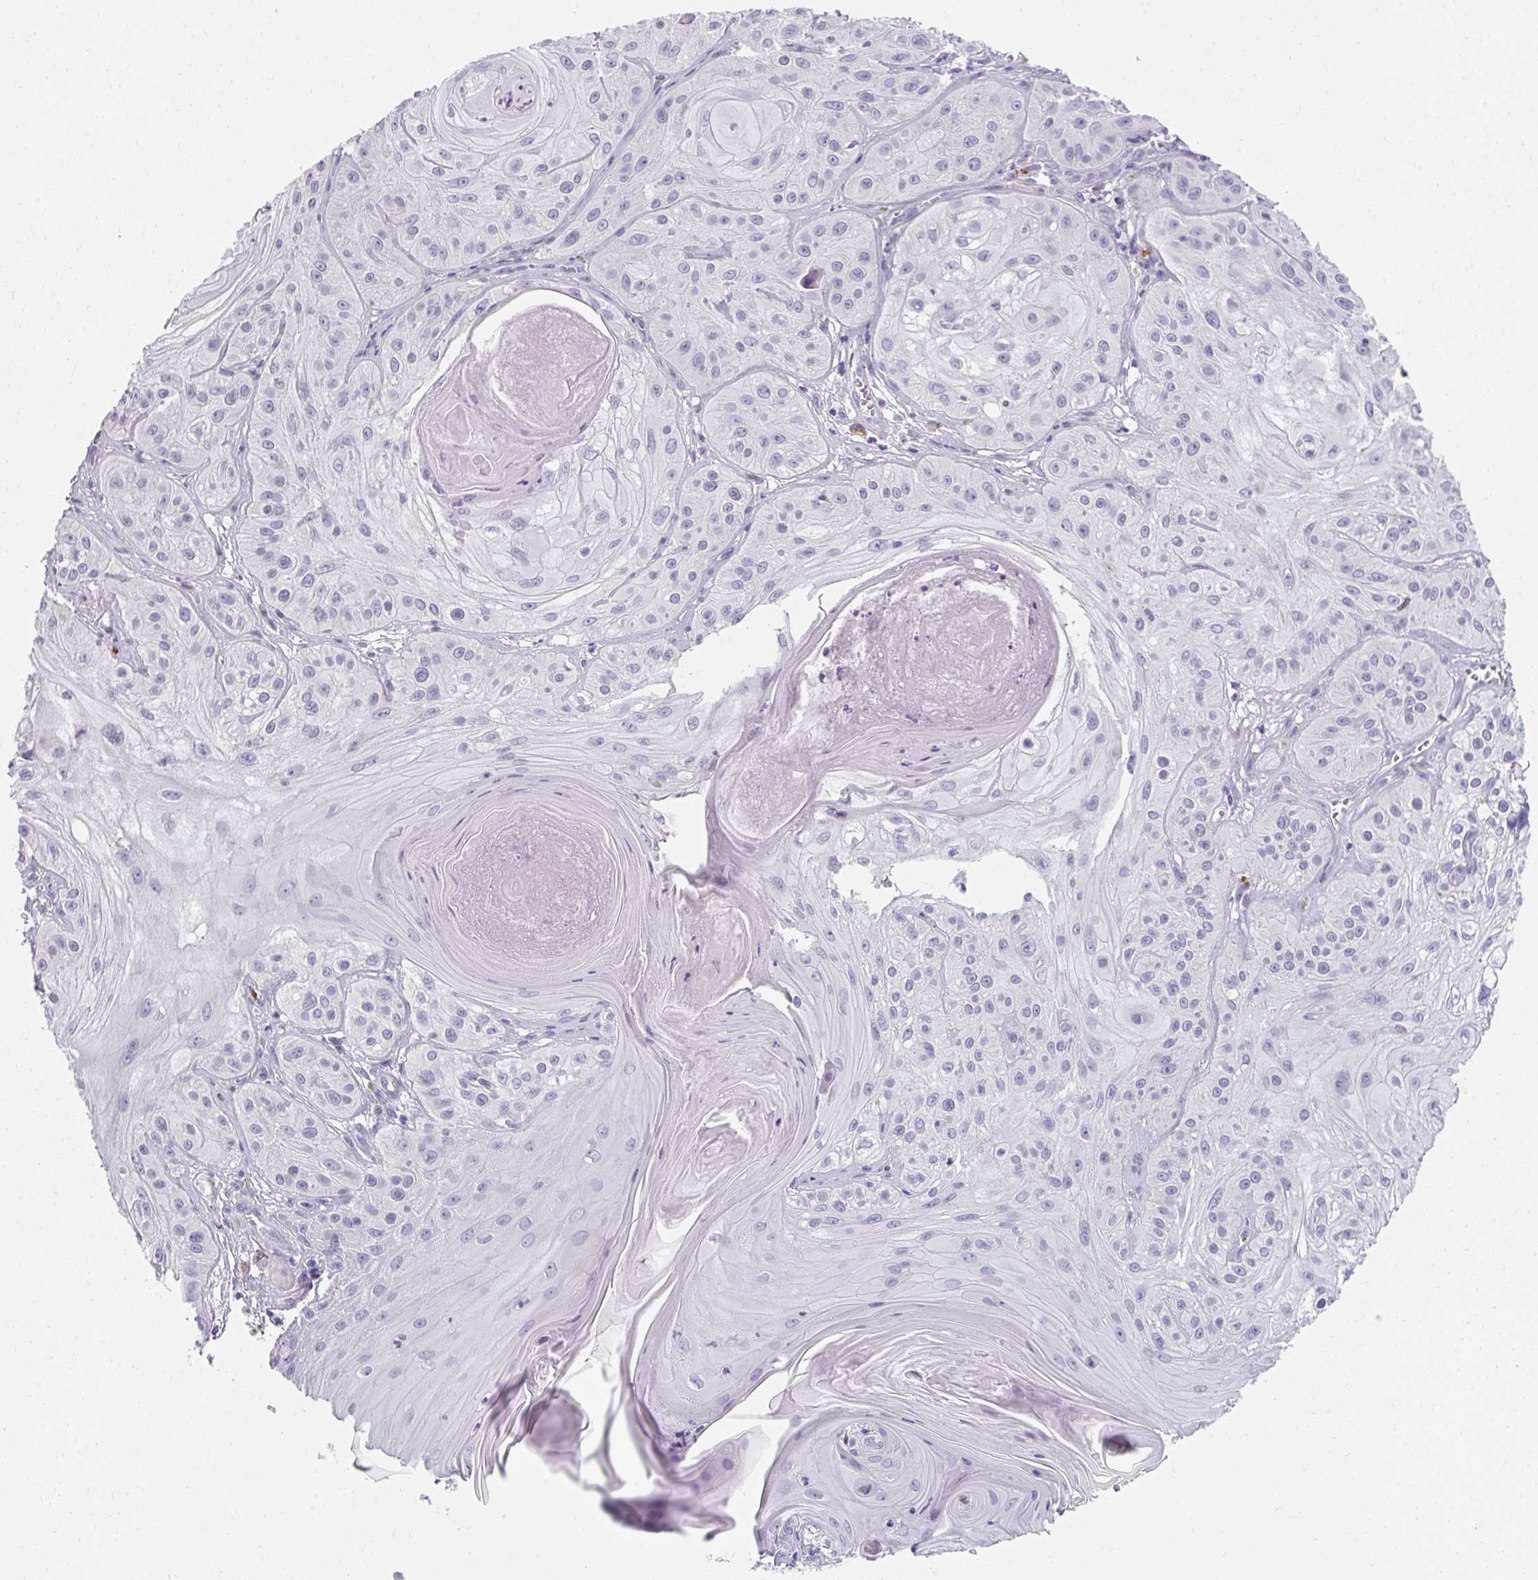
{"staining": {"intensity": "negative", "quantity": "none", "location": "none"}, "tissue": "skin cancer", "cell_type": "Tumor cells", "image_type": "cancer", "snomed": [{"axis": "morphology", "description": "Squamous cell carcinoma, NOS"}, {"axis": "topography", "description": "Skin"}], "caption": "Skin cancer (squamous cell carcinoma) stained for a protein using immunohistochemistry reveals no positivity tumor cells.", "gene": "EIF1AD", "patient": {"sex": "male", "age": 85}}